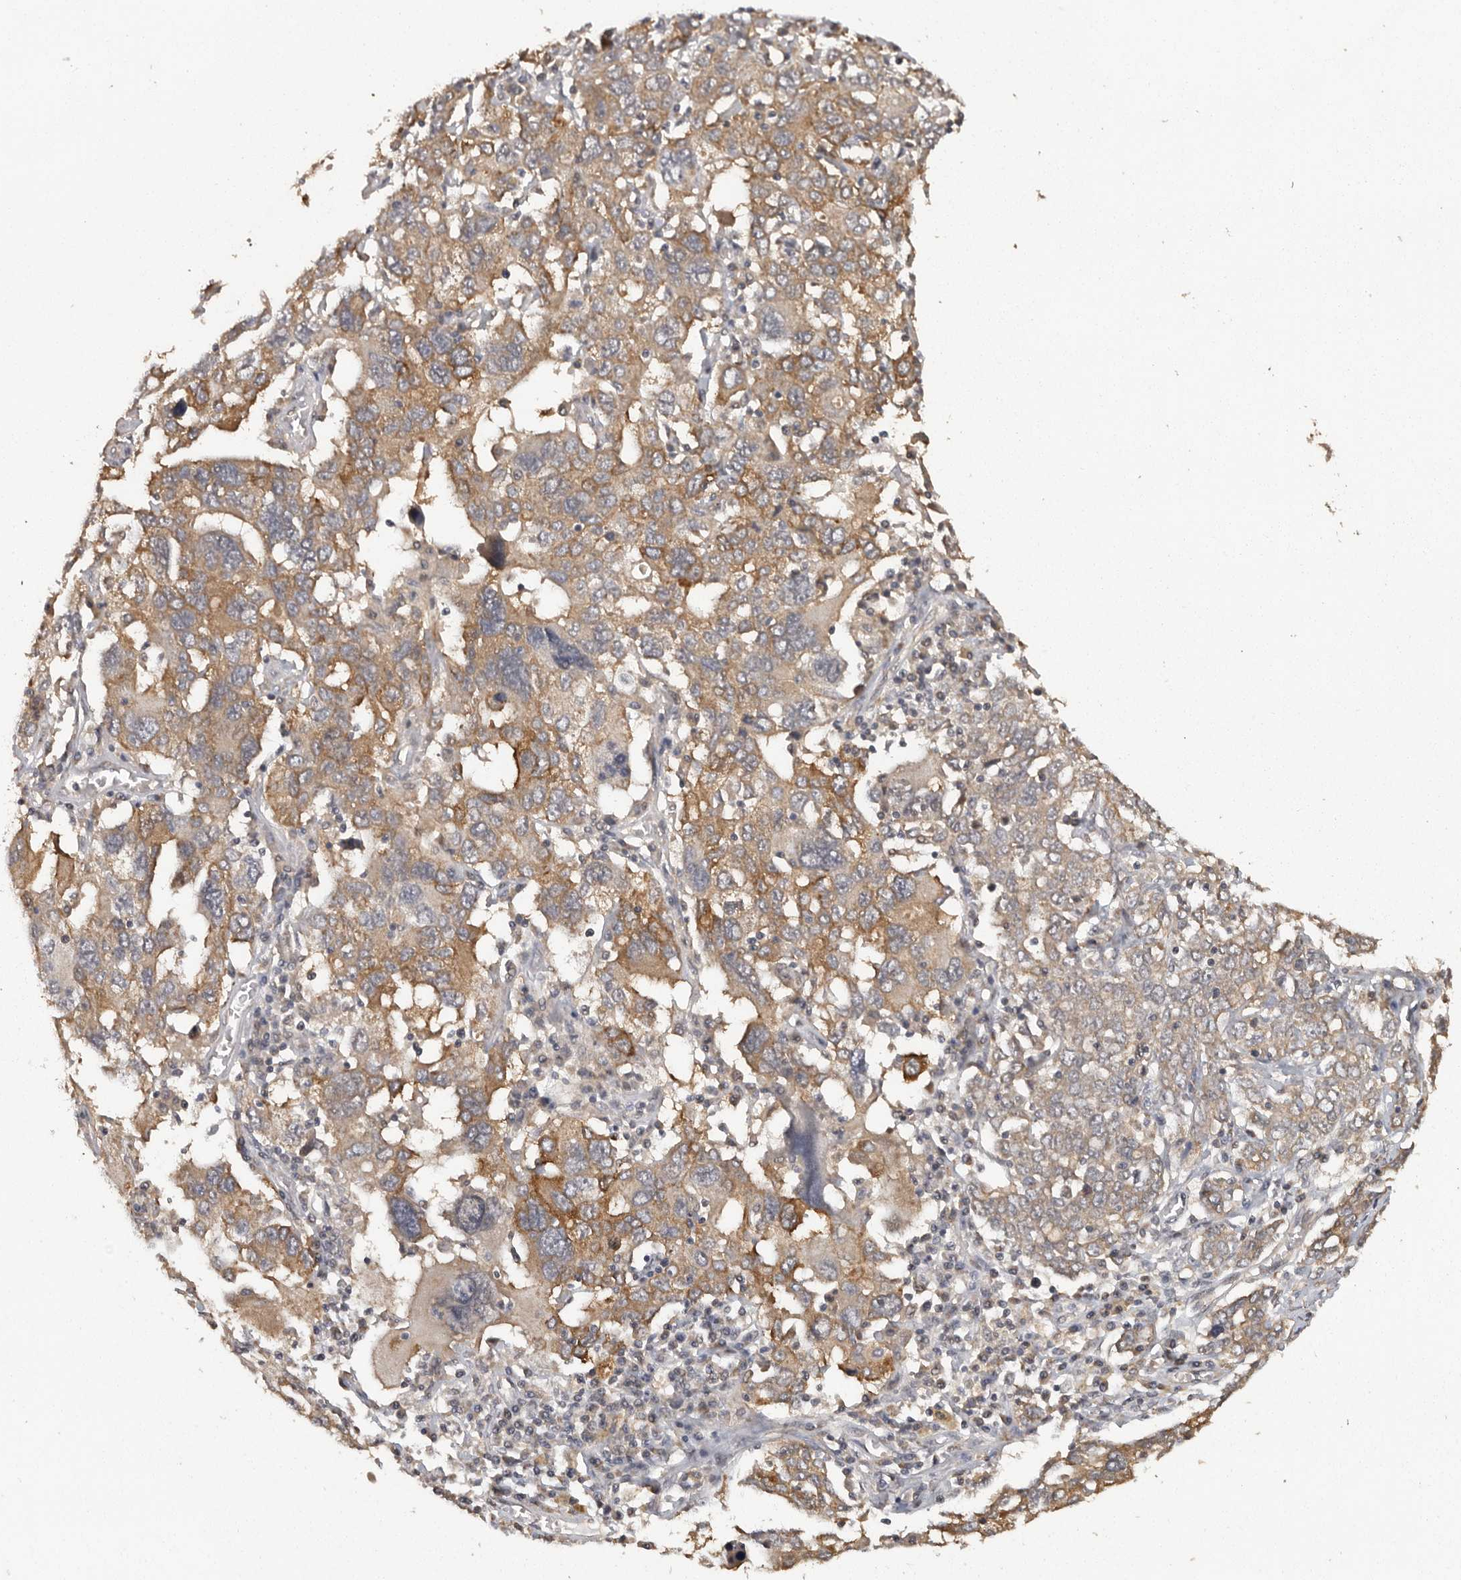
{"staining": {"intensity": "moderate", "quantity": ">75%", "location": "cytoplasmic/membranous"}, "tissue": "ovarian cancer", "cell_type": "Tumor cells", "image_type": "cancer", "snomed": [{"axis": "morphology", "description": "Carcinoma, endometroid"}, {"axis": "topography", "description": "Ovary"}], "caption": "Protein expression analysis of human ovarian cancer (endometroid carcinoma) reveals moderate cytoplasmic/membranous staining in about >75% of tumor cells. Using DAB (3,3'-diaminobenzidine) (brown) and hematoxylin (blue) stains, captured at high magnification using brightfield microscopy.", "gene": "BAIAP2", "patient": {"sex": "female", "age": 62}}